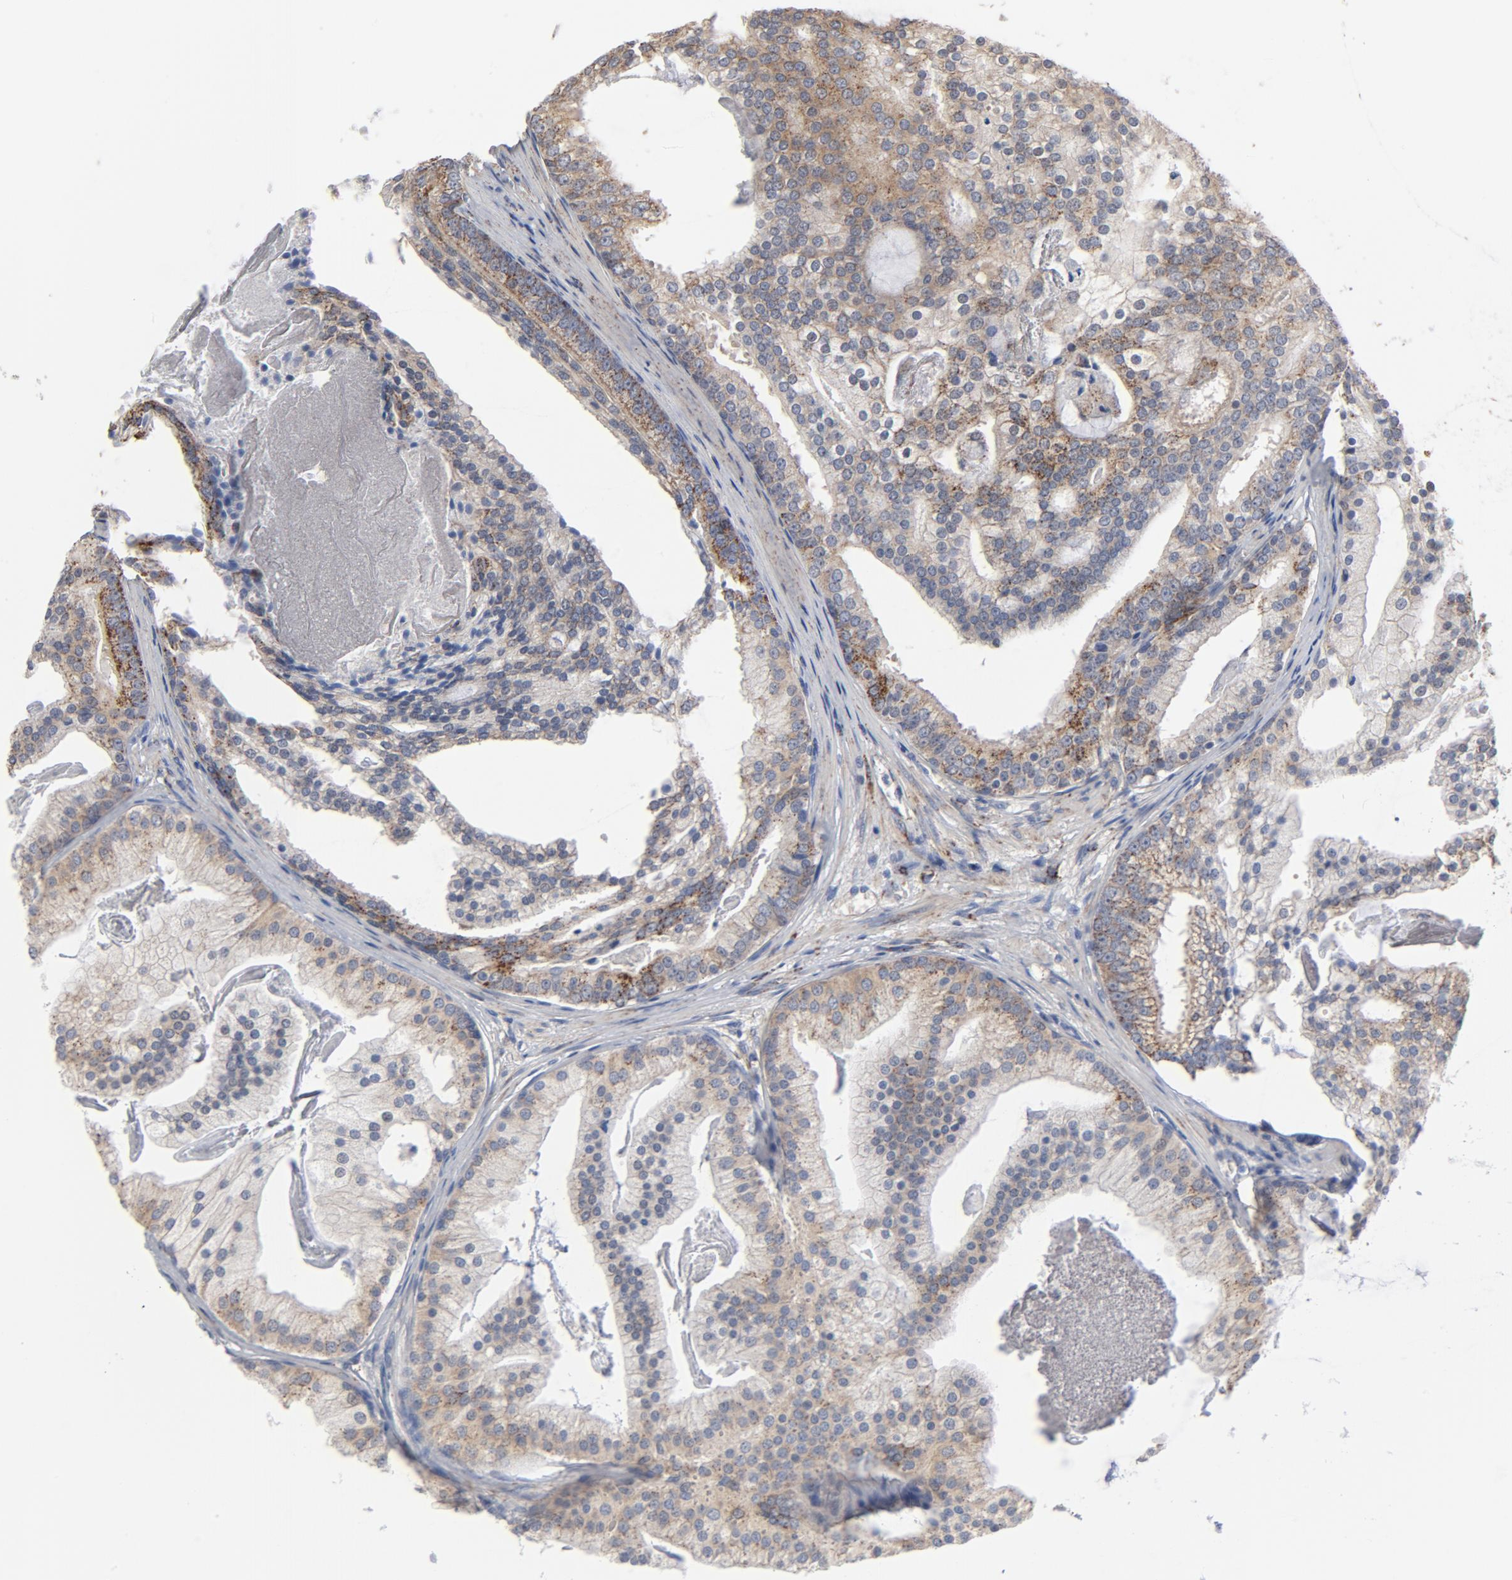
{"staining": {"intensity": "strong", "quantity": "25%-75%", "location": "cytoplasmic/membranous"}, "tissue": "prostate cancer", "cell_type": "Tumor cells", "image_type": "cancer", "snomed": [{"axis": "morphology", "description": "Adenocarcinoma, Low grade"}, {"axis": "topography", "description": "Prostate"}], "caption": "Protein expression analysis of human prostate cancer reveals strong cytoplasmic/membranous expression in about 25%-75% of tumor cells.", "gene": "NDUFV2", "patient": {"sex": "male", "age": 58}}